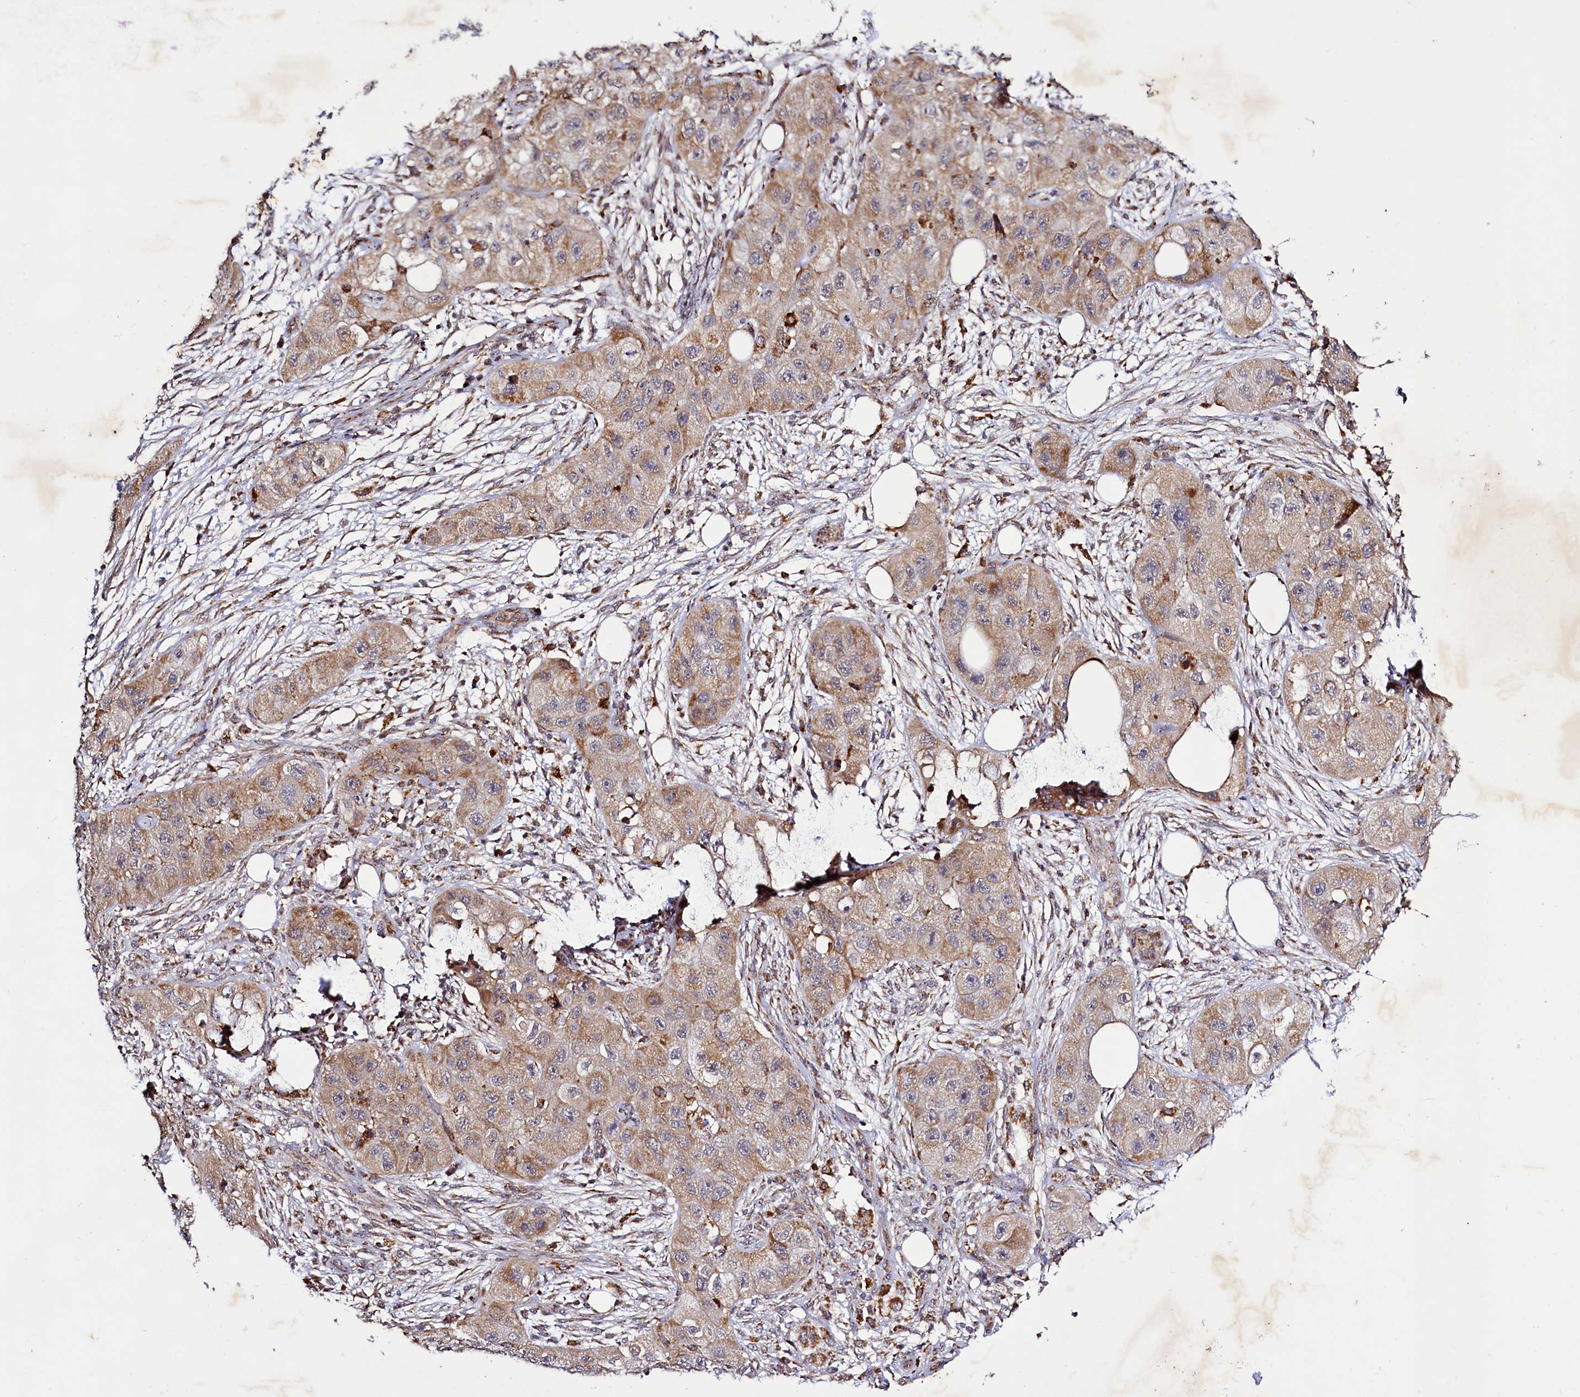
{"staining": {"intensity": "moderate", "quantity": ">75%", "location": "cytoplasmic/membranous"}, "tissue": "skin cancer", "cell_type": "Tumor cells", "image_type": "cancer", "snomed": [{"axis": "morphology", "description": "Squamous cell carcinoma, NOS"}, {"axis": "topography", "description": "Skin"}, {"axis": "topography", "description": "Subcutis"}], "caption": "Squamous cell carcinoma (skin) stained with a protein marker shows moderate staining in tumor cells.", "gene": "DYNC2H1", "patient": {"sex": "male", "age": 73}}